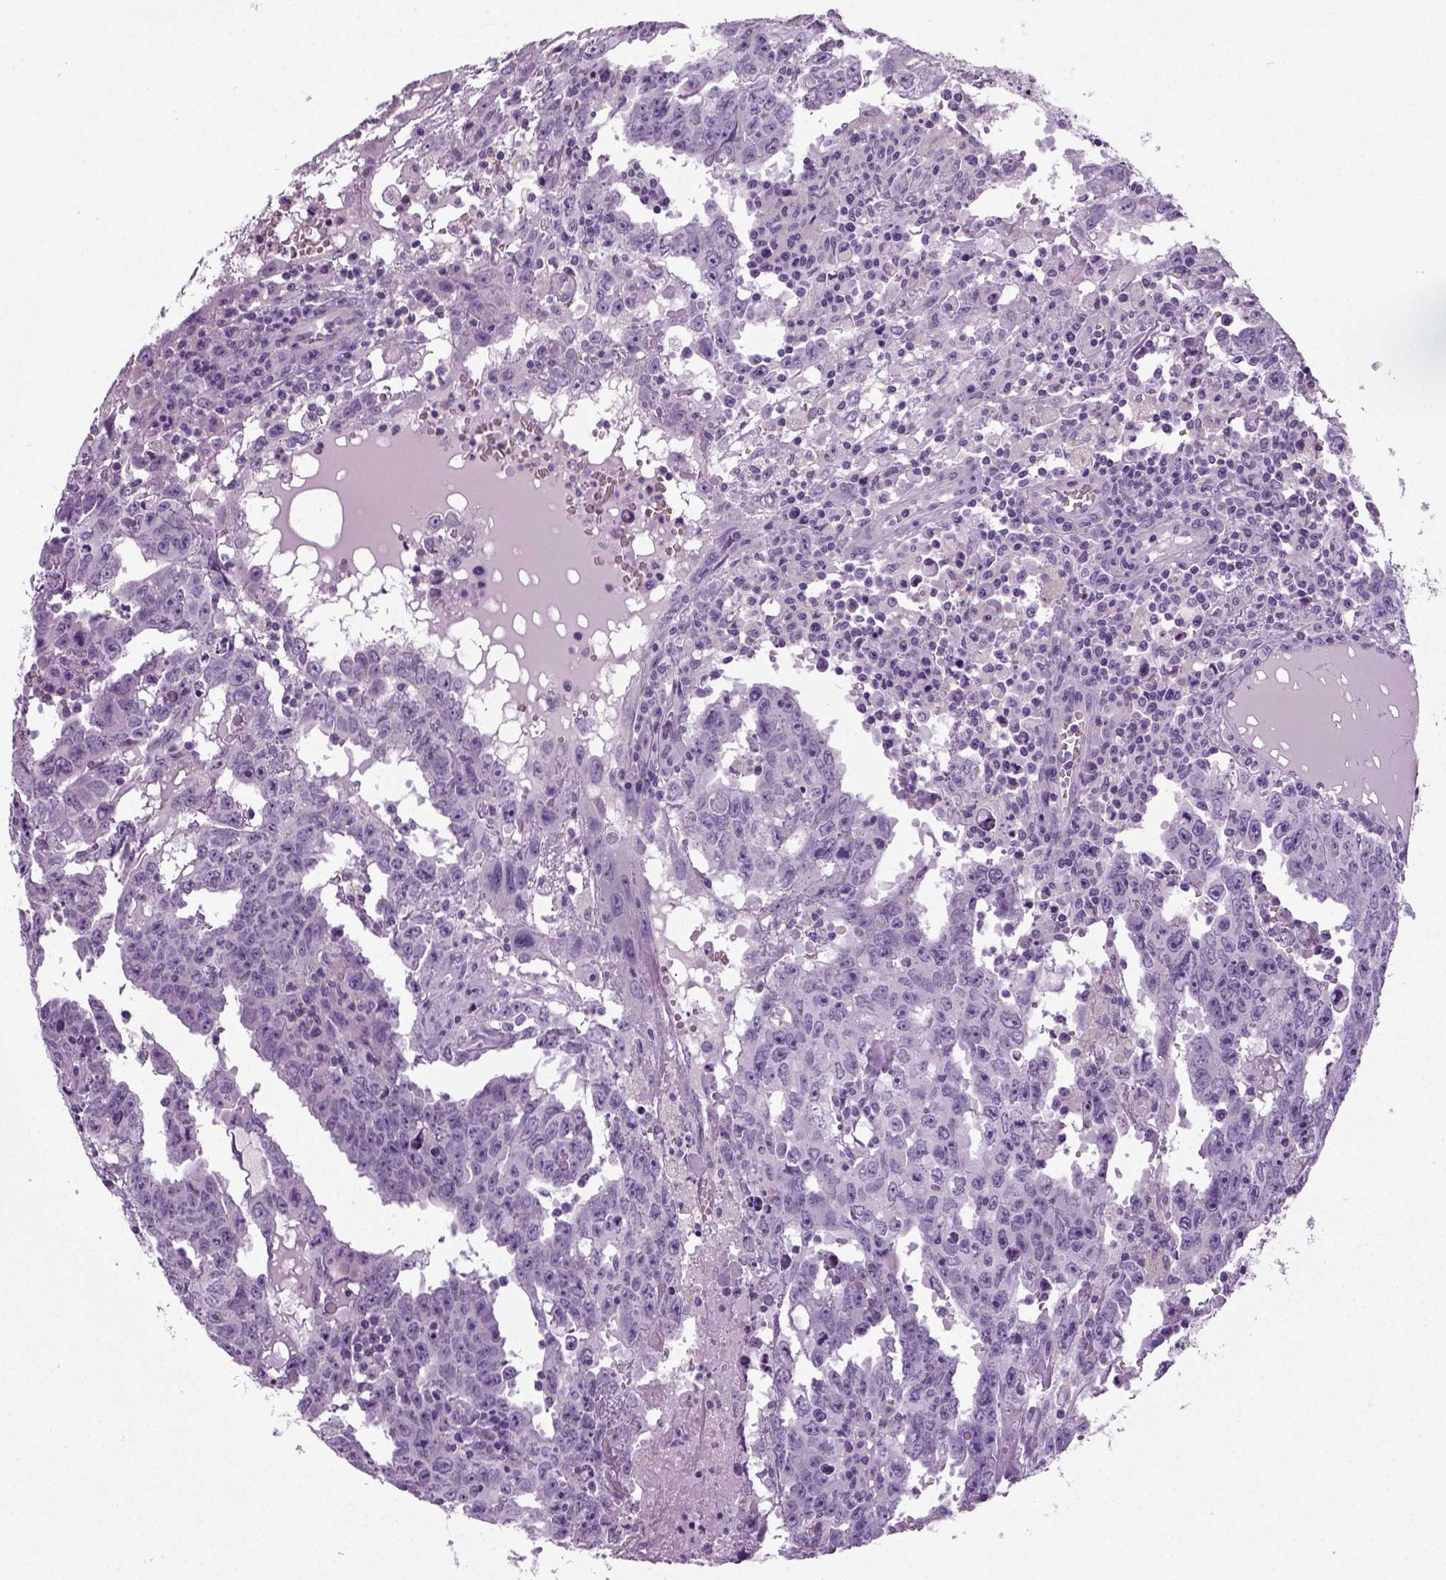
{"staining": {"intensity": "negative", "quantity": "none", "location": "none"}, "tissue": "testis cancer", "cell_type": "Tumor cells", "image_type": "cancer", "snomed": [{"axis": "morphology", "description": "Carcinoma, Embryonal, NOS"}, {"axis": "topography", "description": "Testis"}], "caption": "Immunohistochemical staining of human embryonal carcinoma (testis) demonstrates no significant staining in tumor cells.", "gene": "NECAB2", "patient": {"sex": "male", "age": 22}}